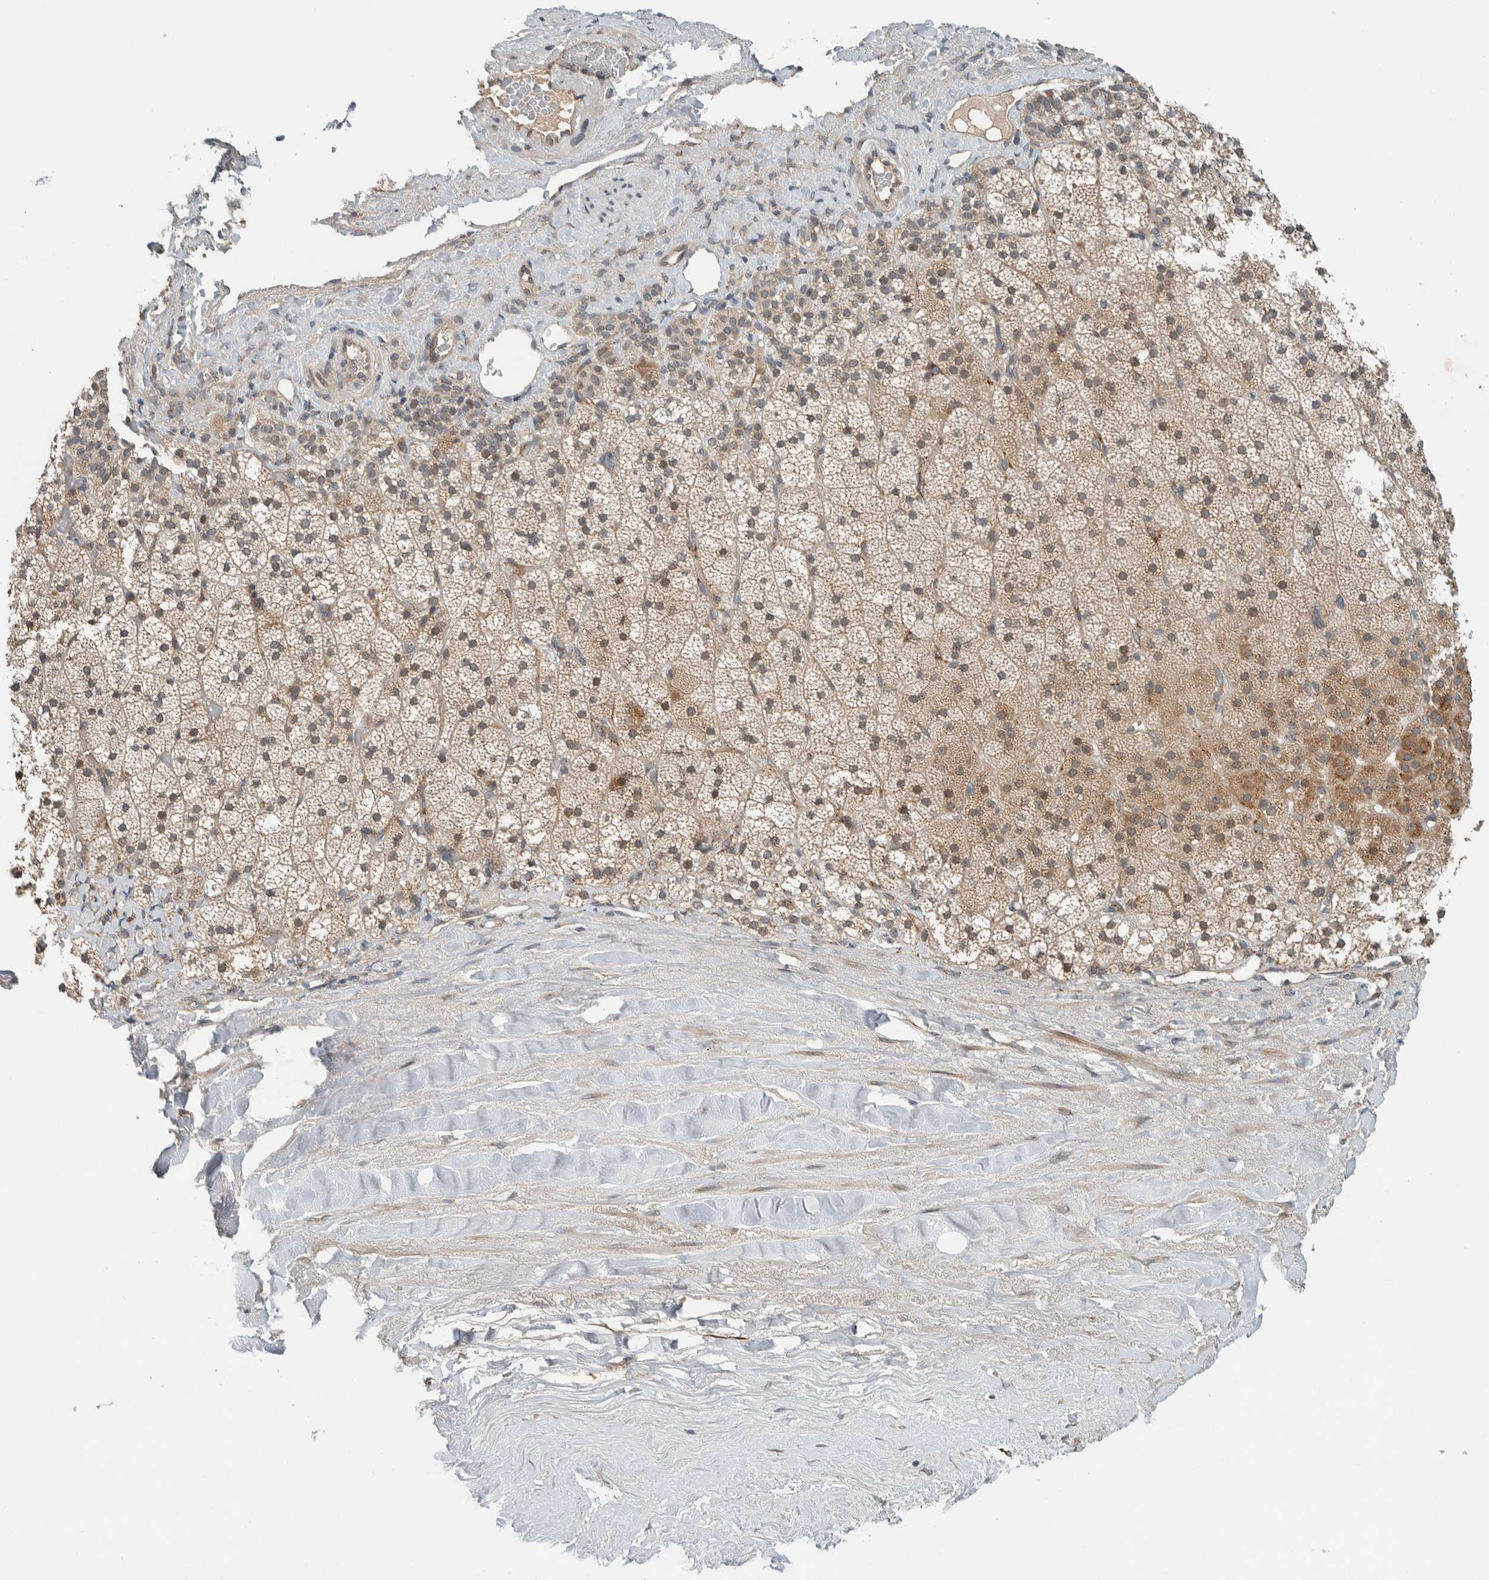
{"staining": {"intensity": "moderate", "quantity": ">75%", "location": "cytoplasmic/membranous"}, "tissue": "adrenal gland", "cell_type": "Glandular cells", "image_type": "normal", "snomed": [{"axis": "morphology", "description": "Normal tissue, NOS"}, {"axis": "topography", "description": "Adrenal gland"}], "caption": "Moderate cytoplasmic/membranous positivity is present in approximately >75% of glandular cells in benign adrenal gland.", "gene": "CTBP2", "patient": {"sex": "male", "age": 35}}